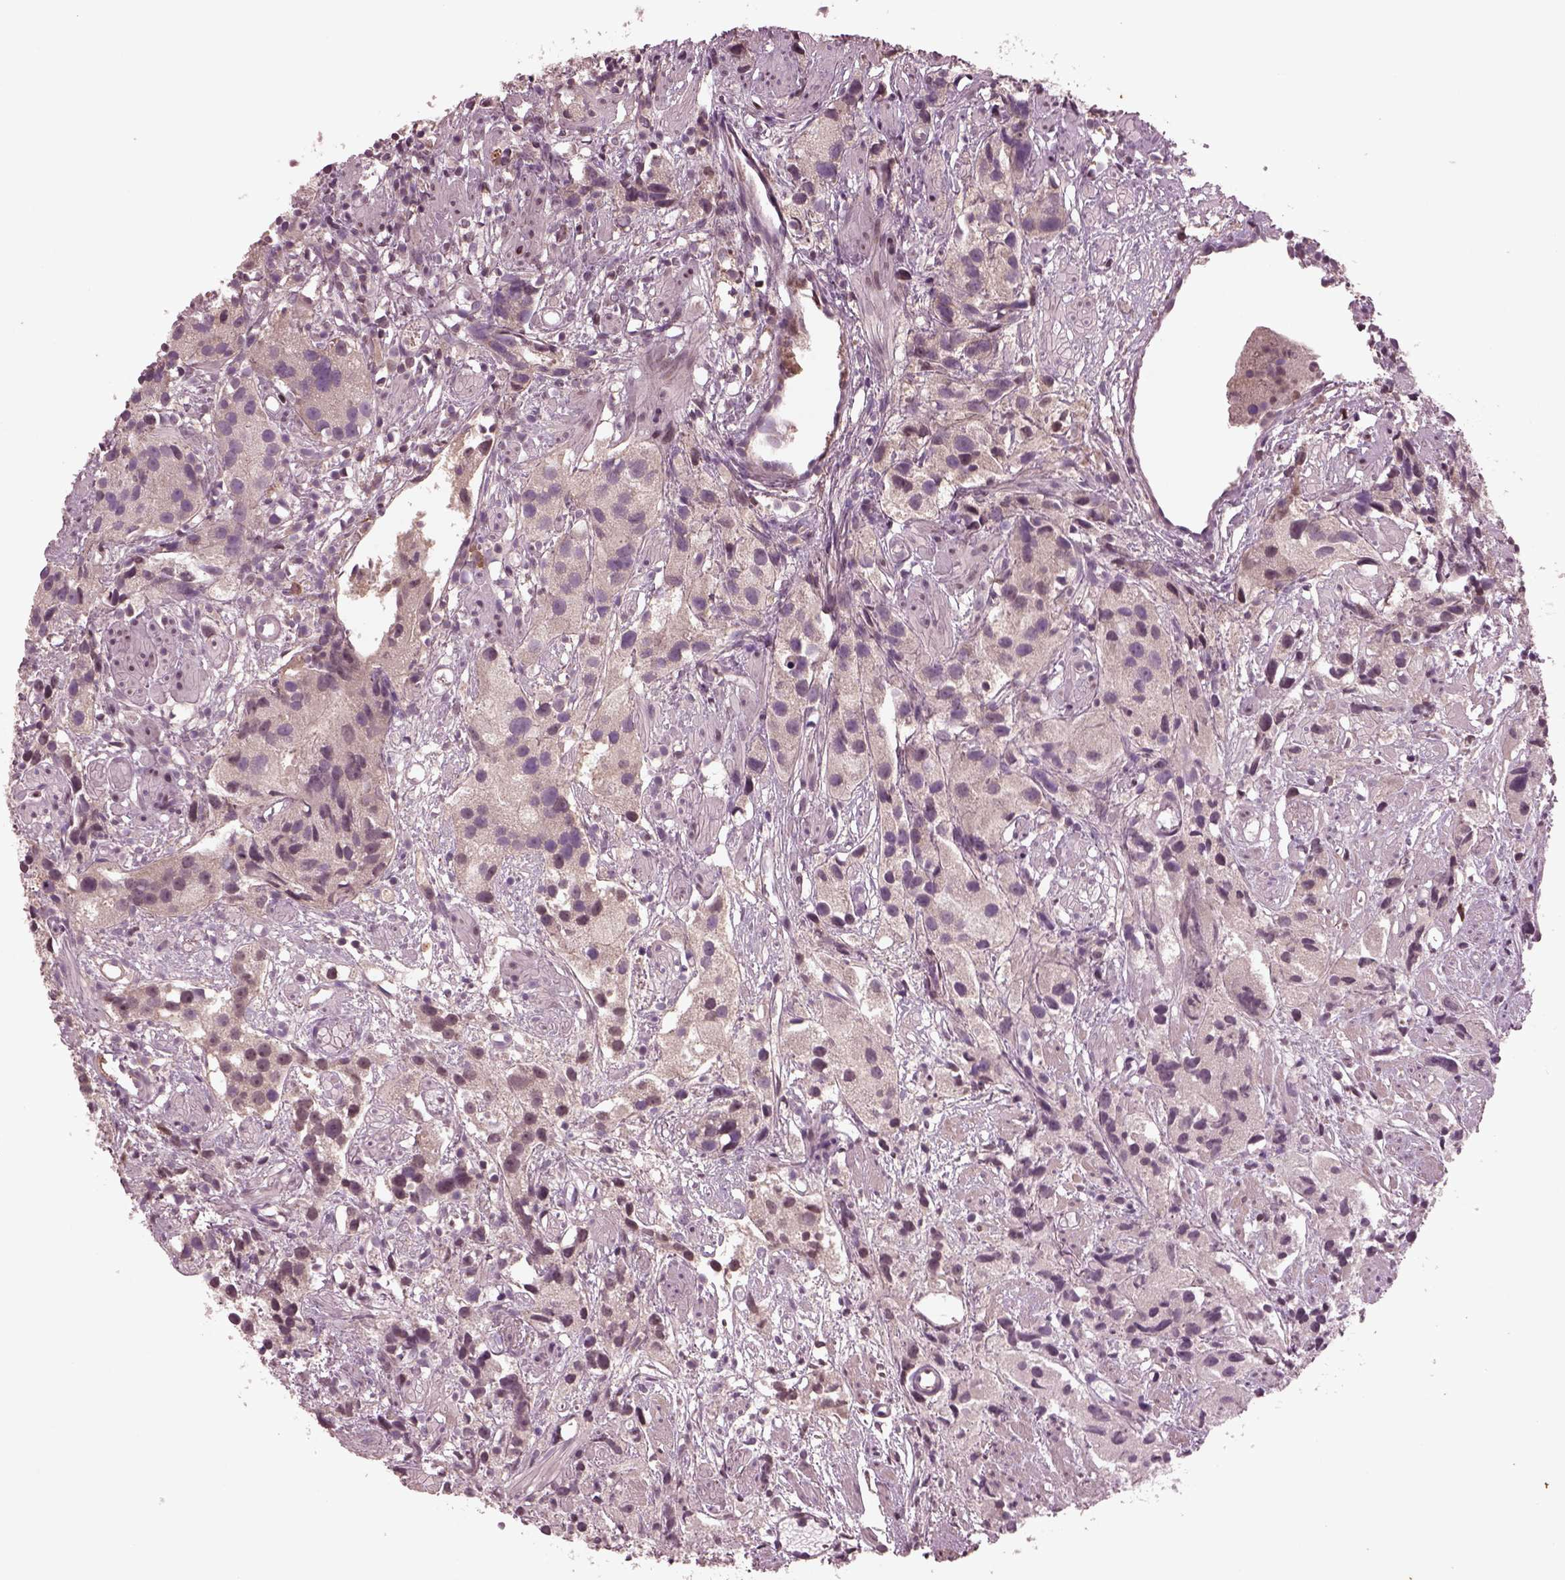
{"staining": {"intensity": "negative", "quantity": "none", "location": "none"}, "tissue": "prostate cancer", "cell_type": "Tumor cells", "image_type": "cancer", "snomed": [{"axis": "morphology", "description": "Adenocarcinoma, High grade"}, {"axis": "topography", "description": "Prostate"}], "caption": "IHC histopathology image of neoplastic tissue: human prostate cancer (adenocarcinoma (high-grade)) stained with DAB (3,3'-diaminobenzidine) exhibits no significant protein expression in tumor cells. (DAB immunohistochemistry, high magnification).", "gene": "PTX4", "patient": {"sex": "male", "age": 68}}